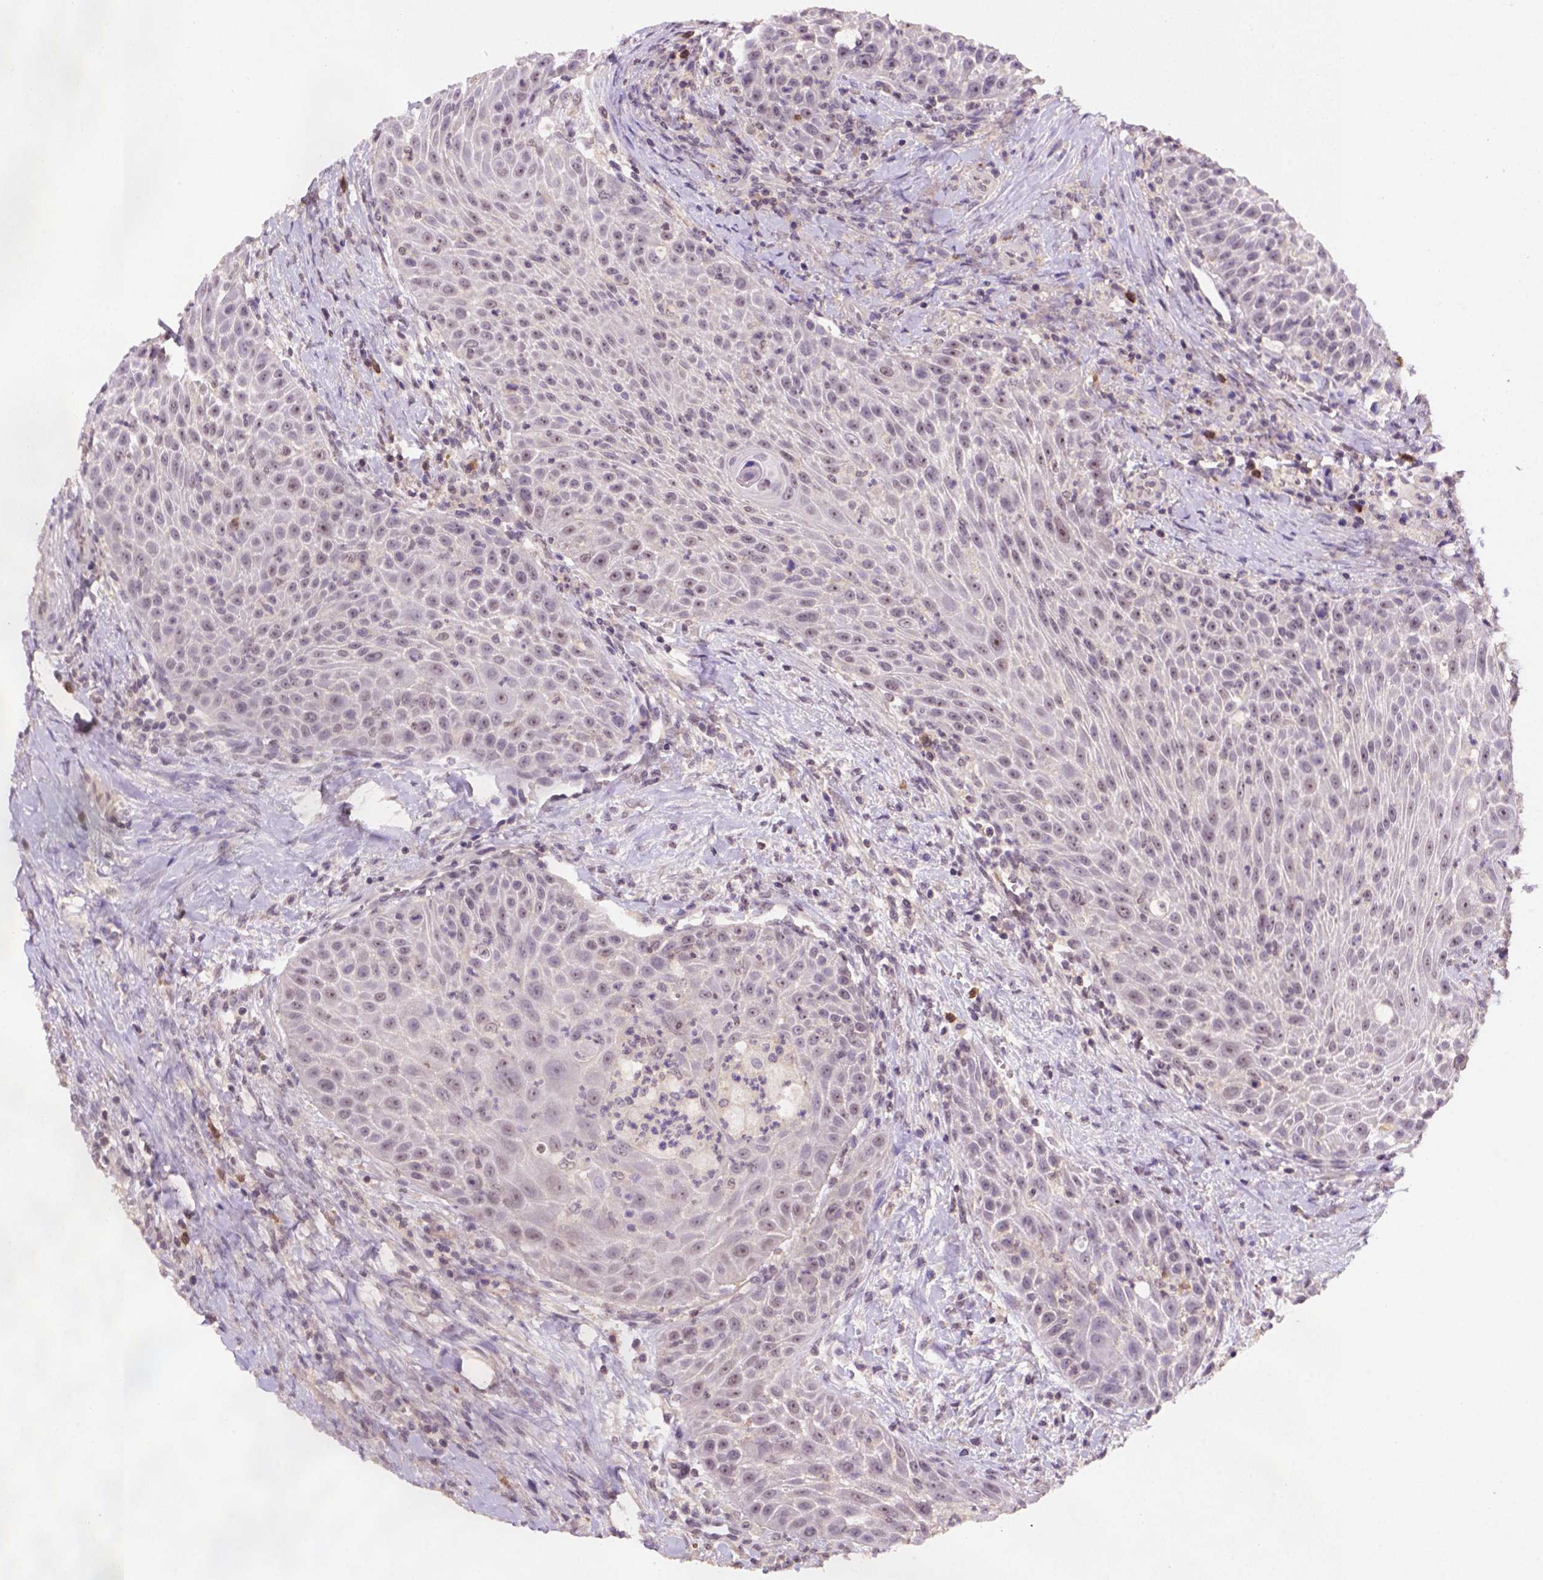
{"staining": {"intensity": "weak", "quantity": "25%-75%", "location": "nuclear"}, "tissue": "head and neck cancer", "cell_type": "Tumor cells", "image_type": "cancer", "snomed": [{"axis": "morphology", "description": "Squamous cell carcinoma, NOS"}, {"axis": "topography", "description": "Head-Neck"}], "caption": "Immunohistochemical staining of human head and neck squamous cell carcinoma exhibits low levels of weak nuclear protein expression in about 25%-75% of tumor cells.", "gene": "SCML4", "patient": {"sex": "male", "age": 69}}